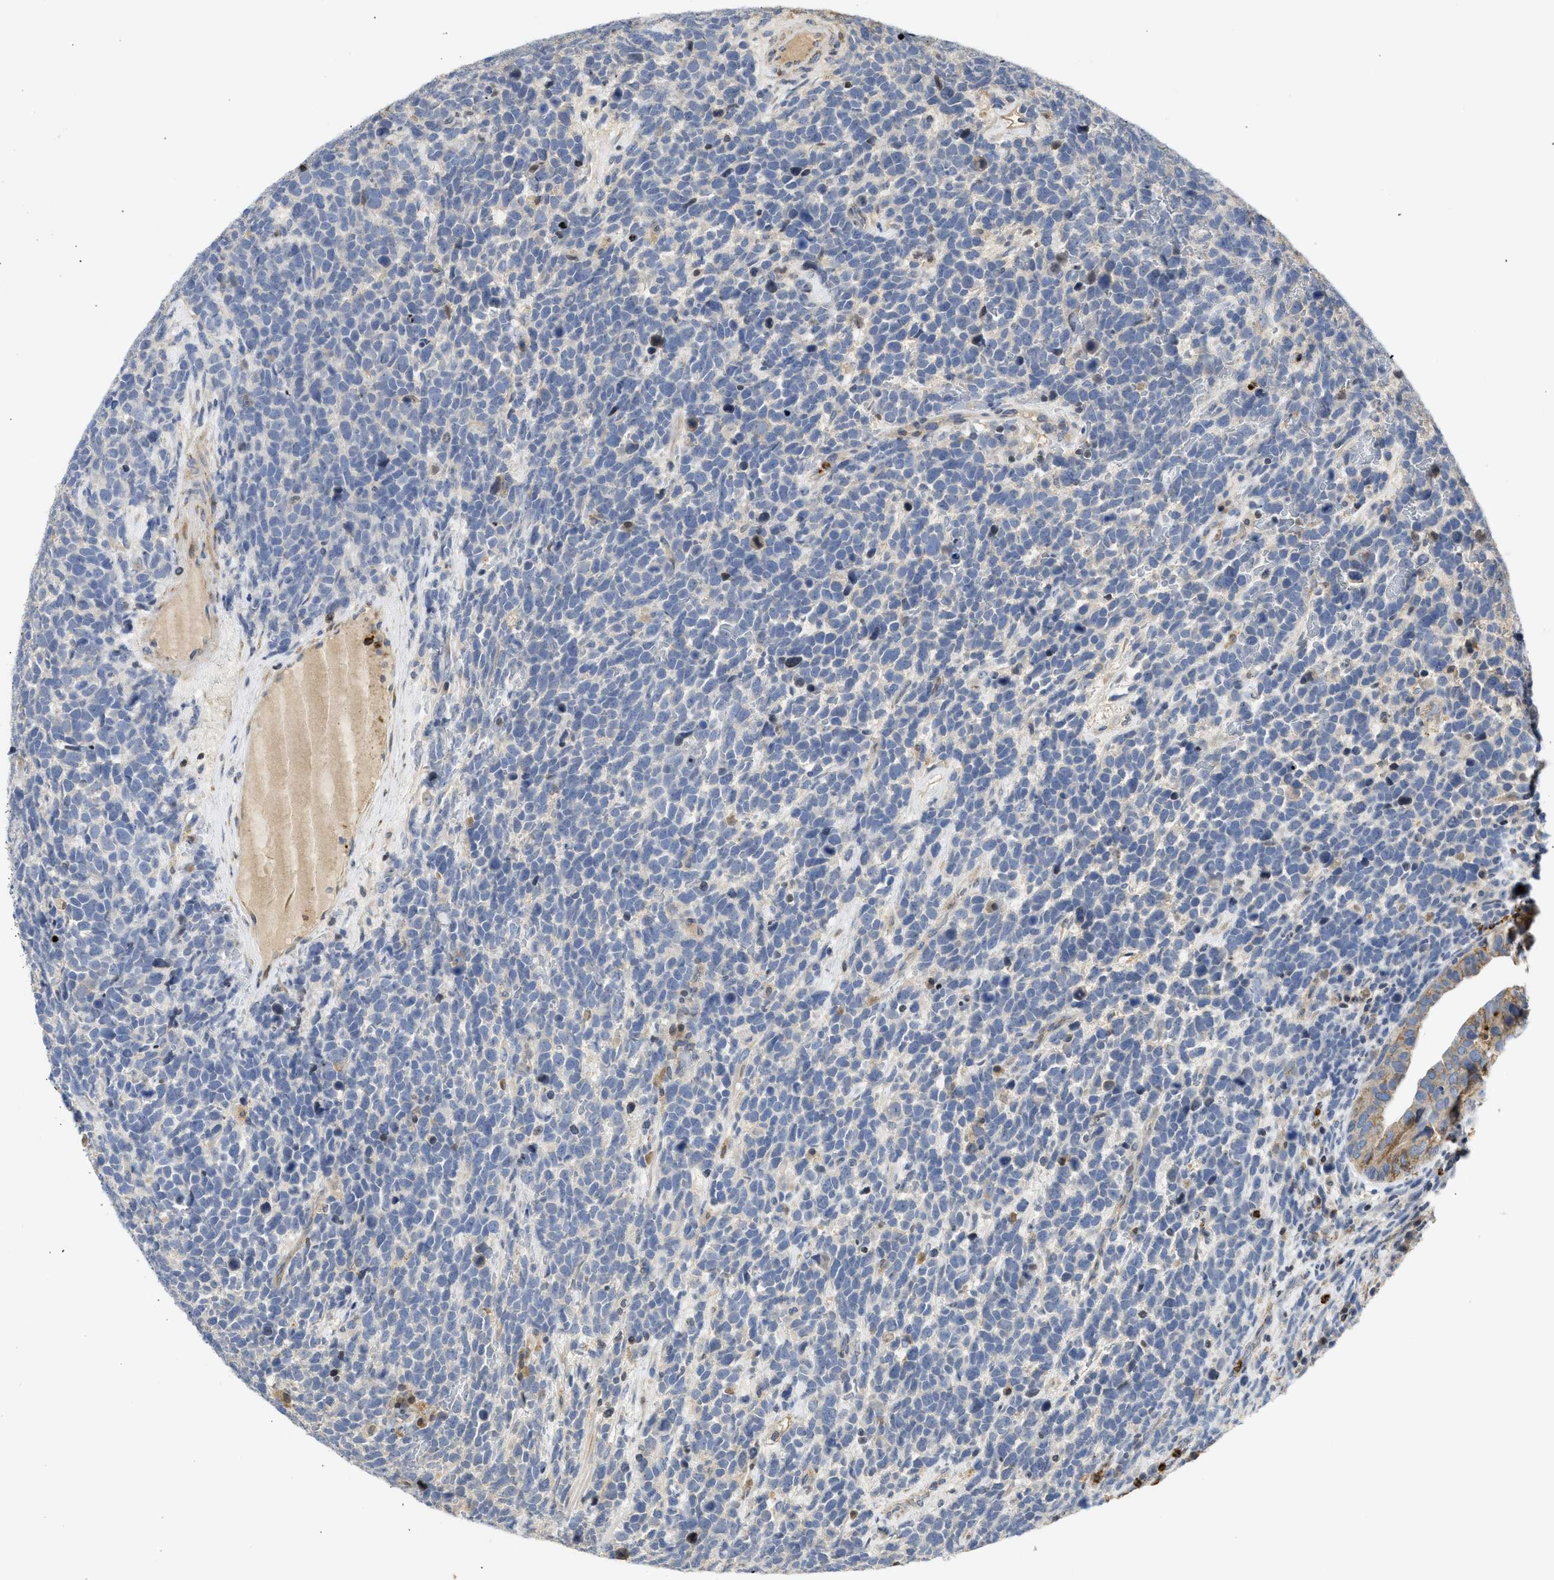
{"staining": {"intensity": "negative", "quantity": "none", "location": "none"}, "tissue": "urothelial cancer", "cell_type": "Tumor cells", "image_type": "cancer", "snomed": [{"axis": "morphology", "description": "Urothelial carcinoma, High grade"}, {"axis": "topography", "description": "Urinary bladder"}], "caption": "High-grade urothelial carcinoma was stained to show a protein in brown. There is no significant positivity in tumor cells.", "gene": "ENSG00000142539", "patient": {"sex": "female", "age": 82}}